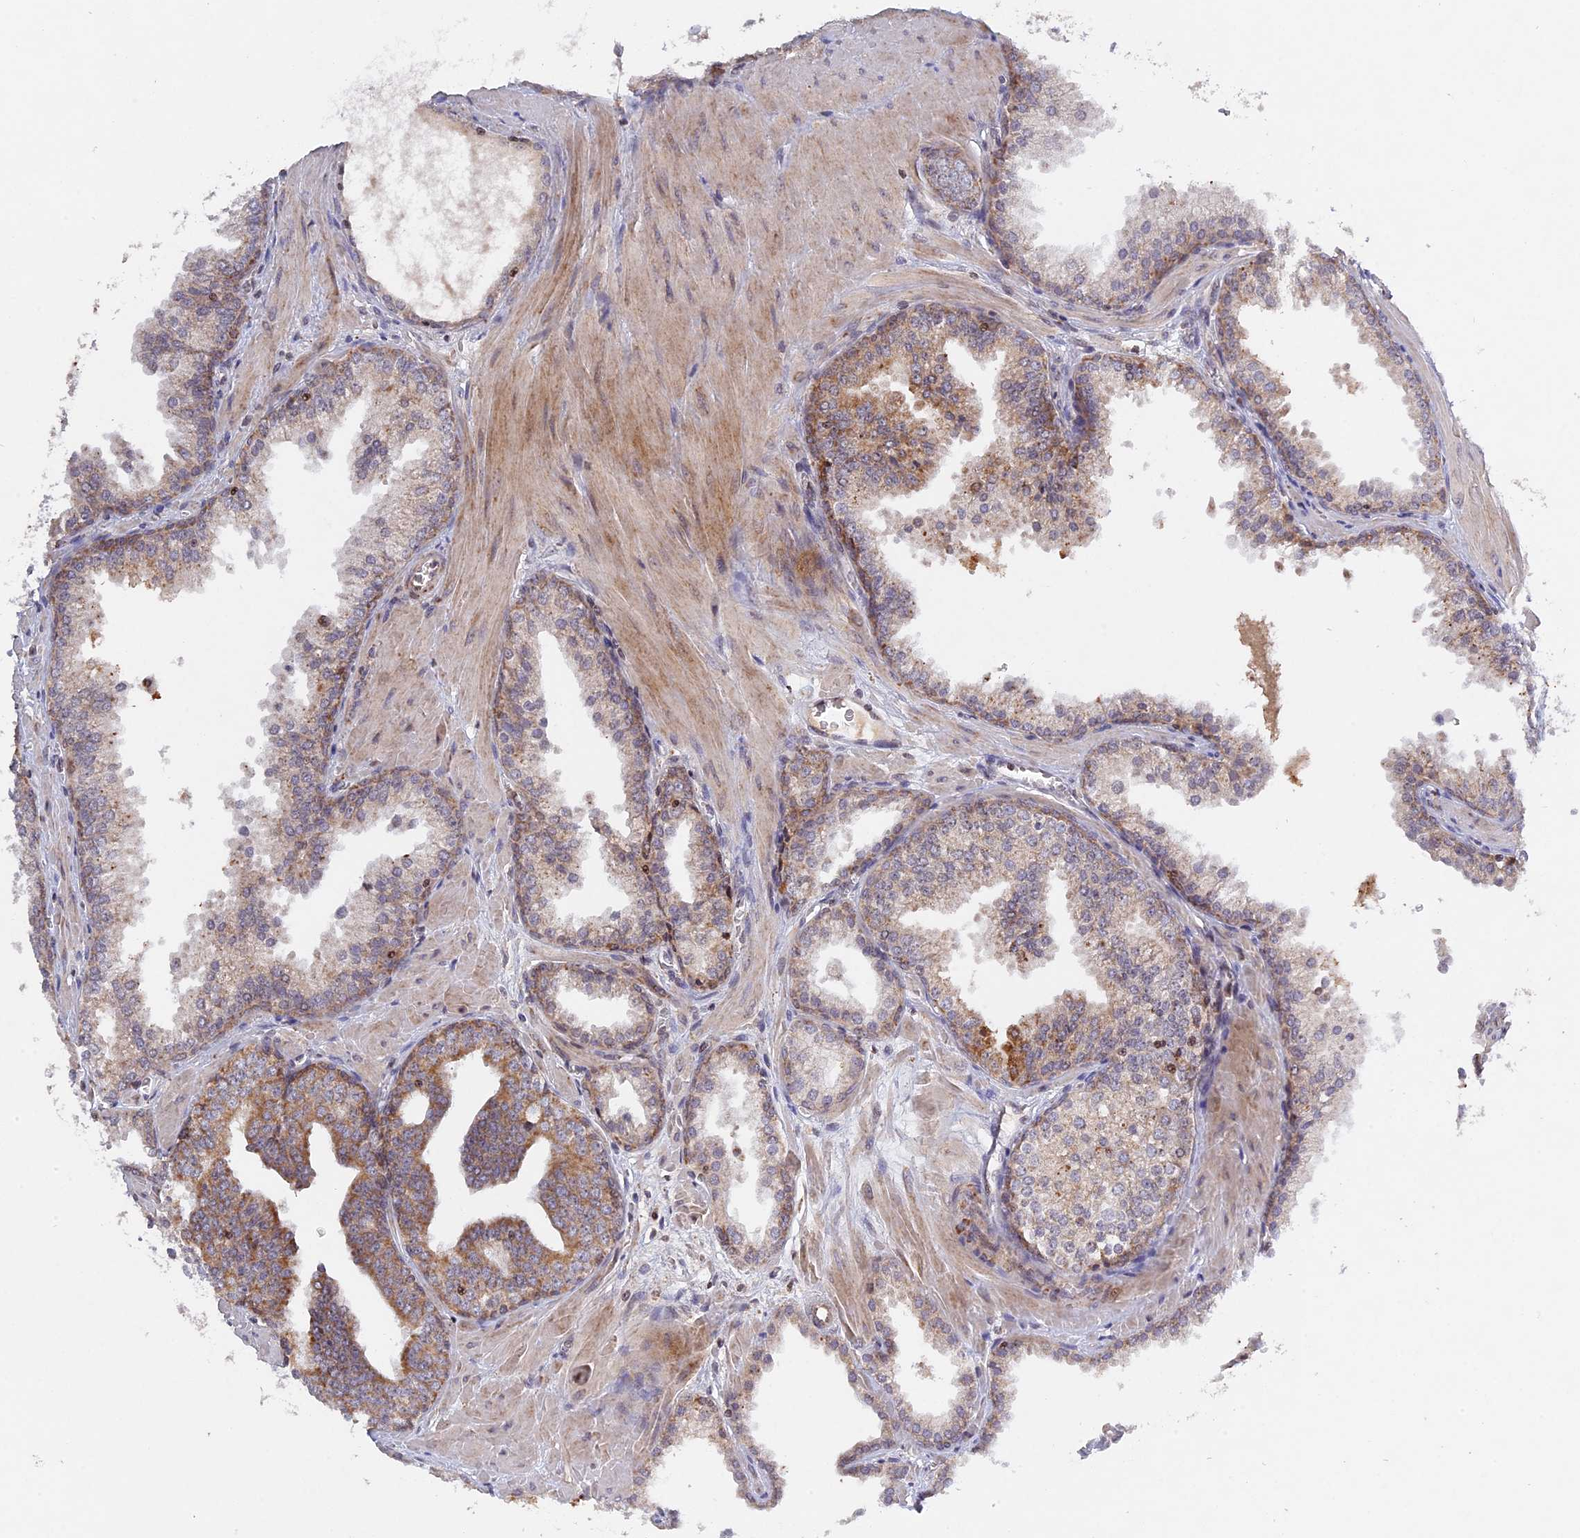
{"staining": {"intensity": "moderate", "quantity": ">75%", "location": "cytoplasmic/membranous"}, "tissue": "prostate cancer", "cell_type": "Tumor cells", "image_type": "cancer", "snomed": [{"axis": "morphology", "description": "Adenocarcinoma, Low grade"}, {"axis": "topography", "description": "Prostate"}], "caption": "A medium amount of moderate cytoplasmic/membranous expression is identified in about >75% of tumor cells in low-grade adenocarcinoma (prostate) tissue.", "gene": "MPV17L", "patient": {"sex": "male", "age": 67}}